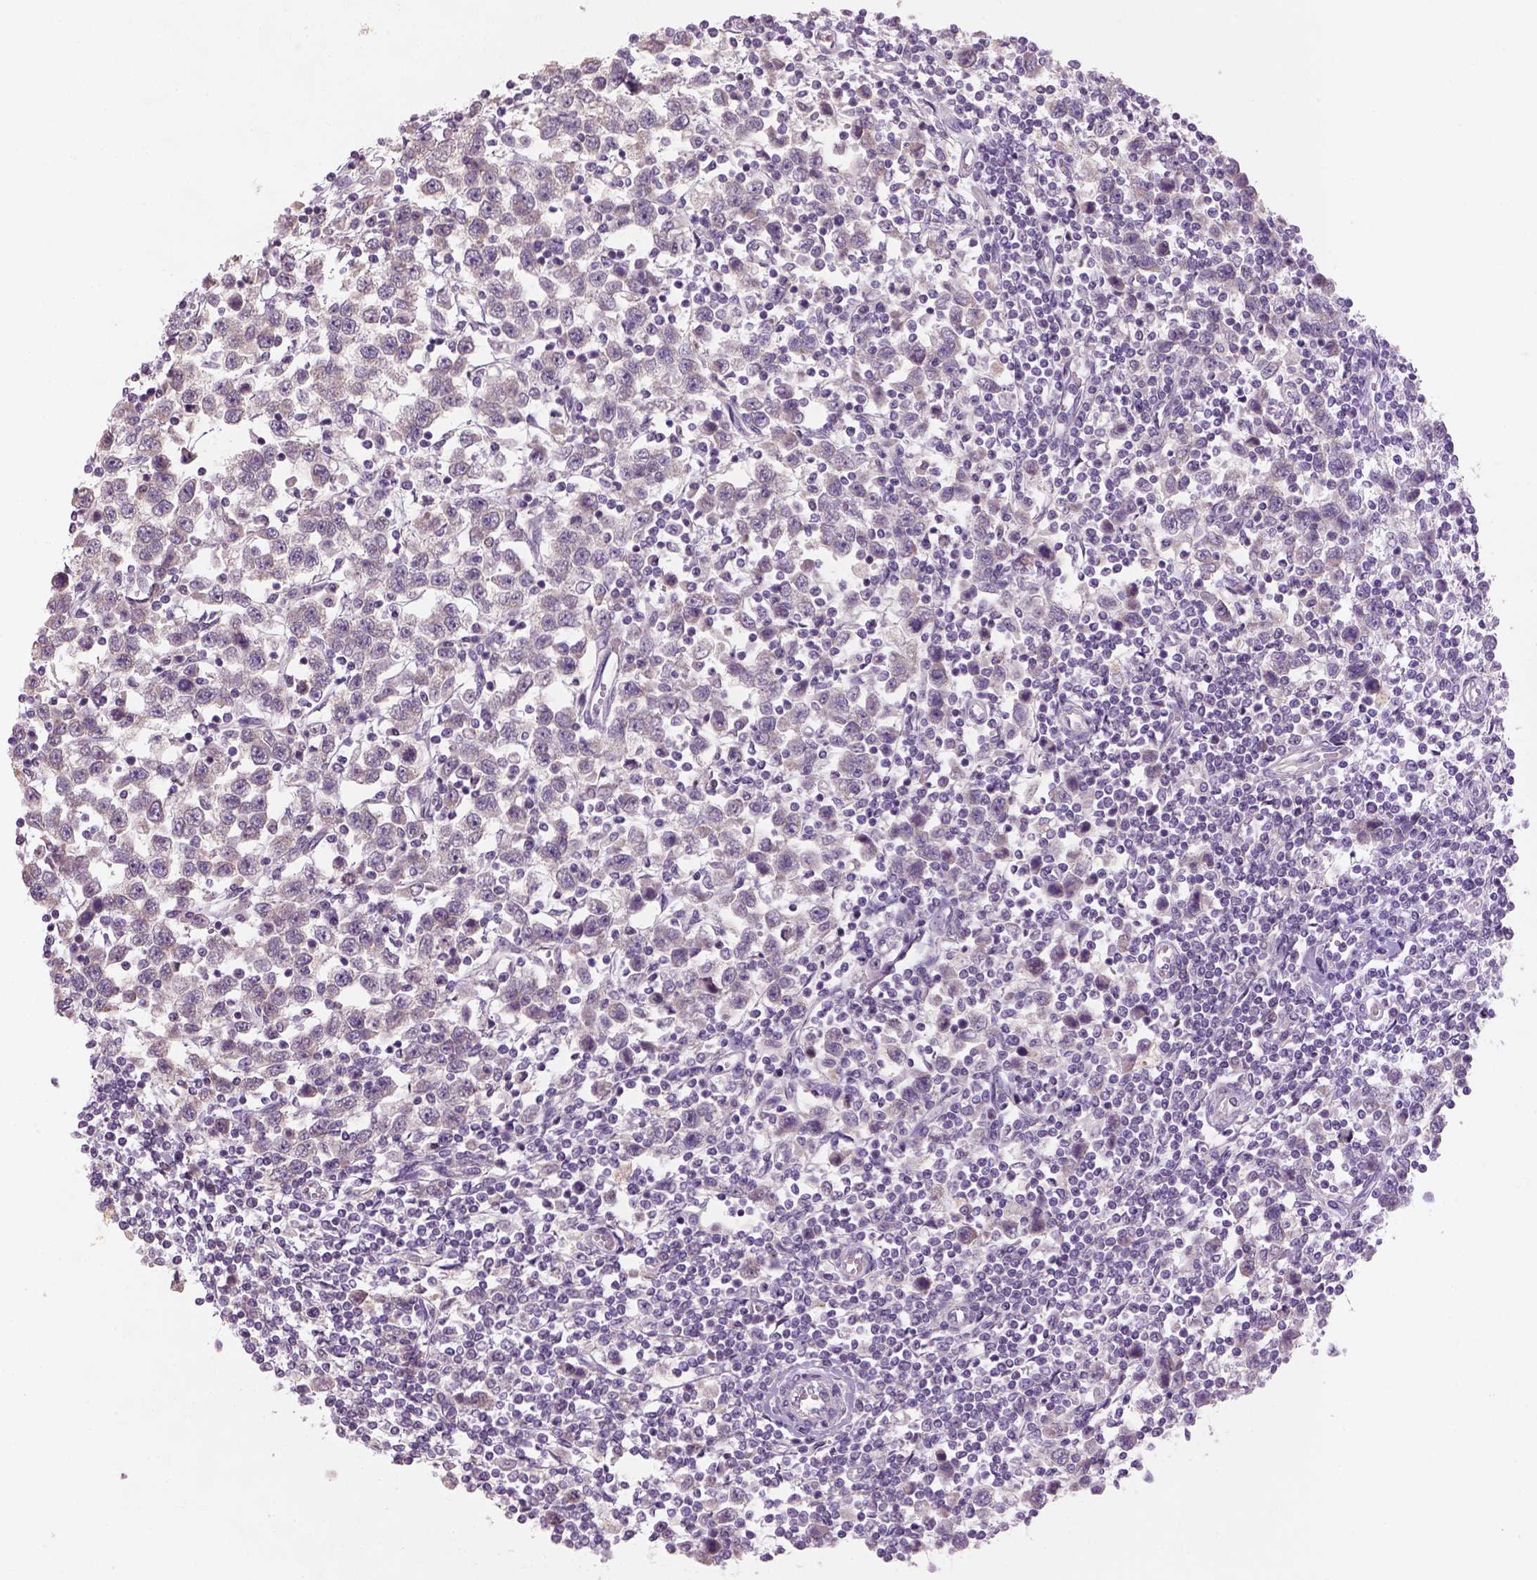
{"staining": {"intensity": "negative", "quantity": "none", "location": "none"}, "tissue": "testis cancer", "cell_type": "Tumor cells", "image_type": "cancer", "snomed": [{"axis": "morphology", "description": "Normal tissue, NOS"}, {"axis": "morphology", "description": "Seminoma, NOS"}, {"axis": "topography", "description": "Testis"}, {"axis": "topography", "description": "Epididymis"}], "caption": "Image shows no protein positivity in tumor cells of testis seminoma tissue.", "gene": "NUDT6", "patient": {"sex": "male", "age": 34}}